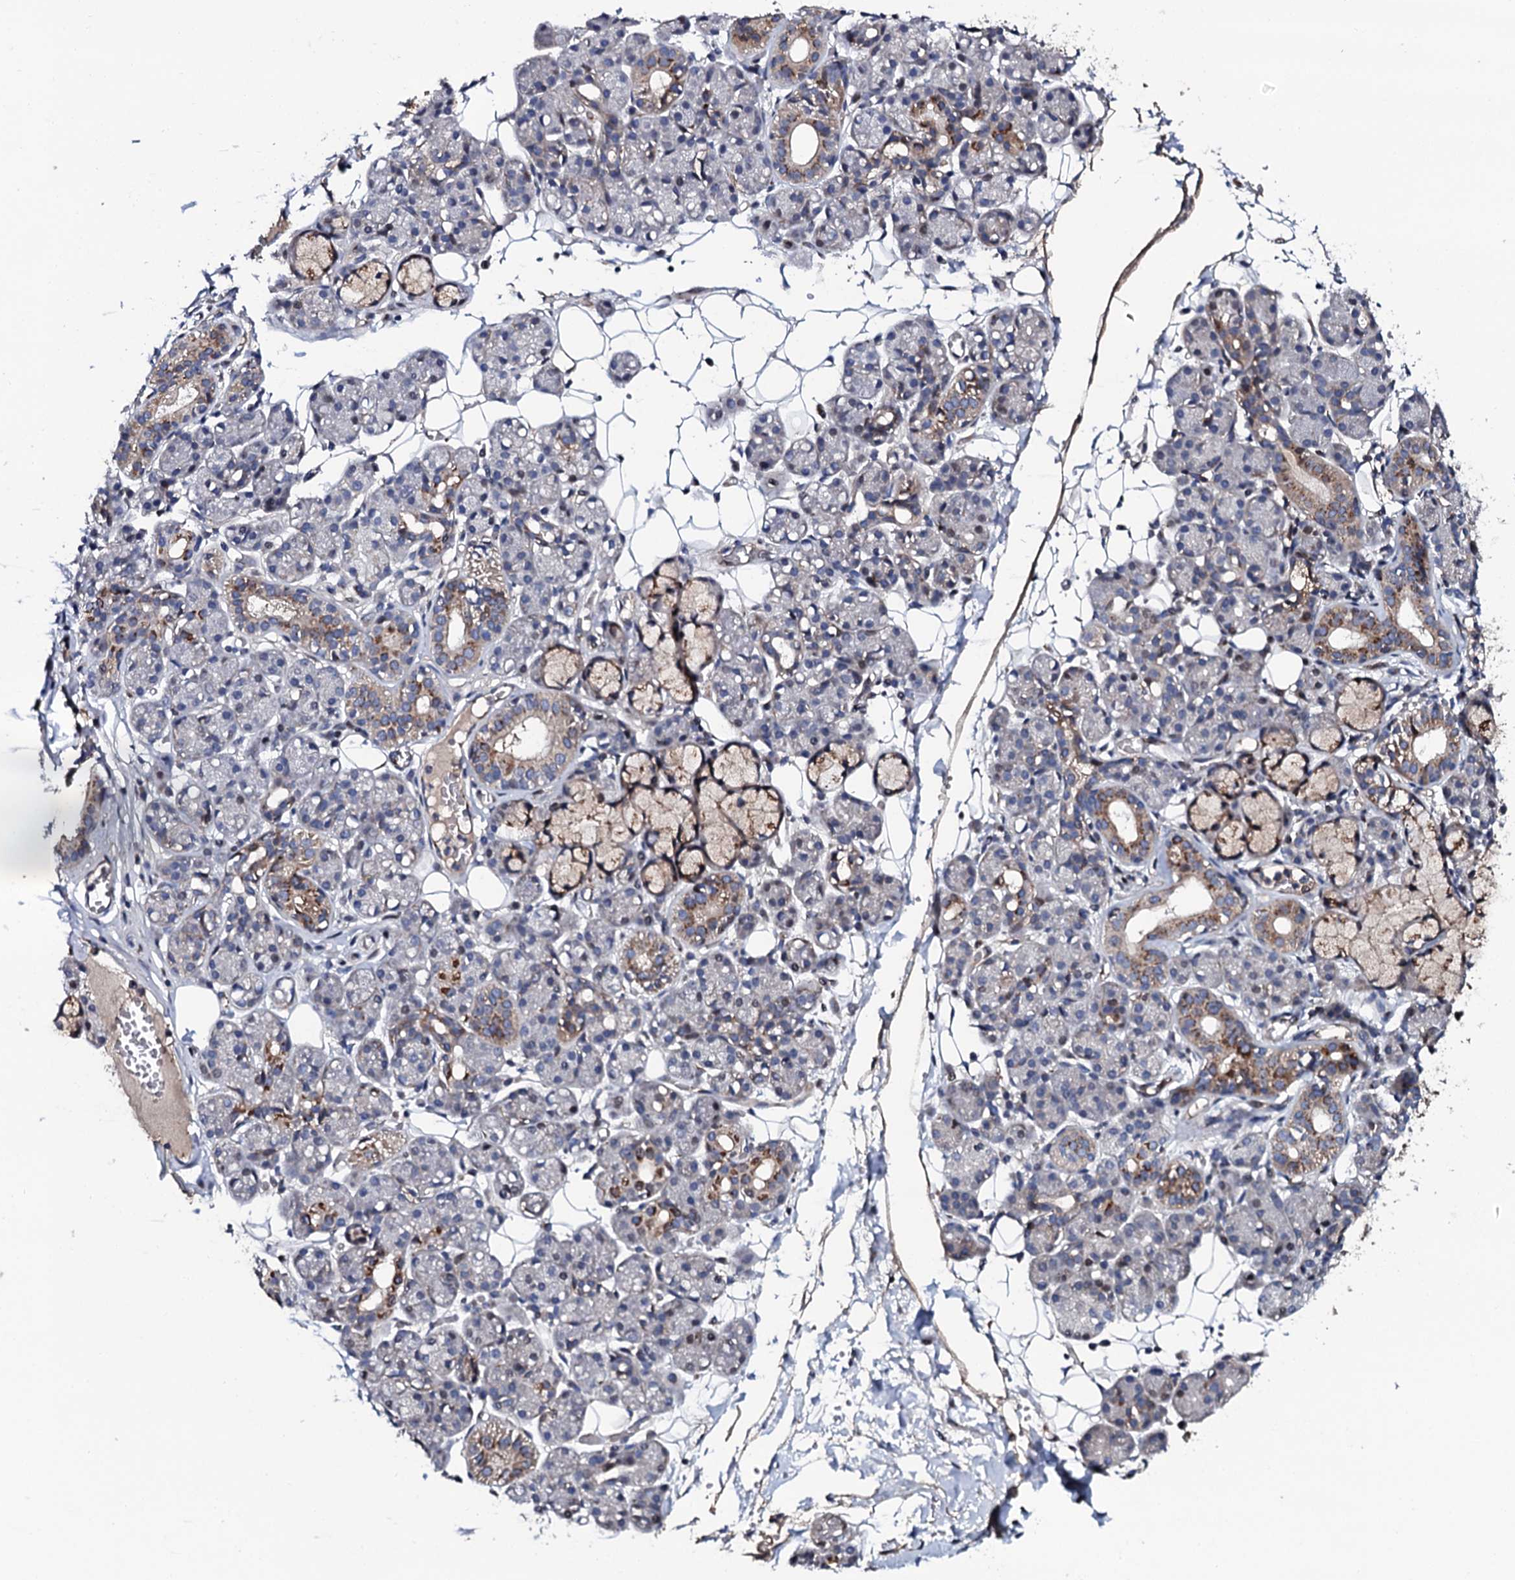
{"staining": {"intensity": "moderate", "quantity": "<25%", "location": "cytoplasmic/membranous"}, "tissue": "salivary gland", "cell_type": "Glandular cells", "image_type": "normal", "snomed": [{"axis": "morphology", "description": "Normal tissue, NOS"}, {"axis": "topography", "description": "Salivary gland"}], "caption": "Protein staining of normal salivary gland shows moderate cytoplasmic/membranous expression in approximately <25% of glandular cells. The staining is performed using DAB (3,3'-diaminobenzidine) brown chromogen to label protein expression. The nuclei are counter-stained blue using hematoxylin.", "gene": "PLET1", "patient": {"sex": "male", "age": 63}}